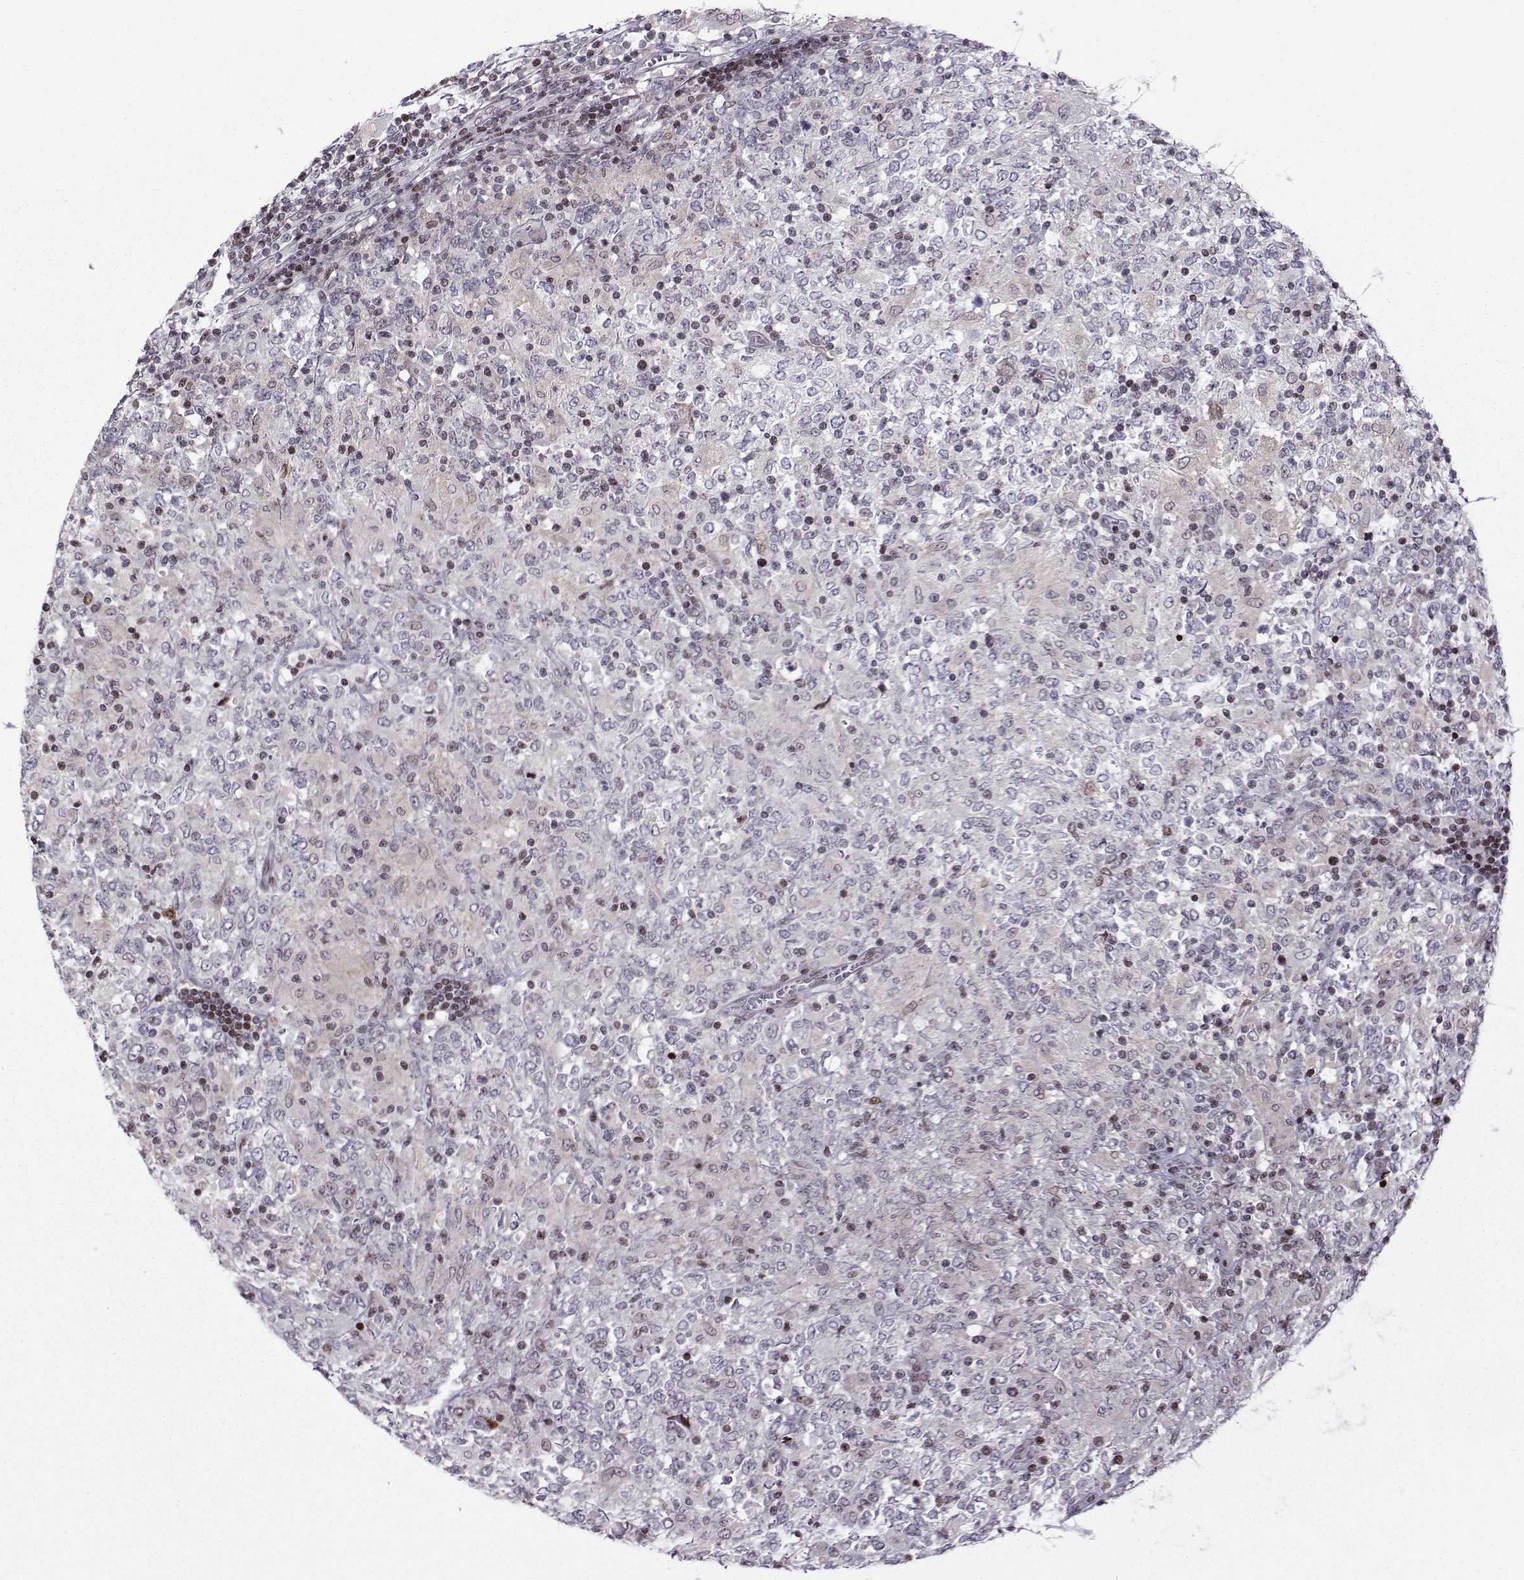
{"staining": {"intensity": "negative", "quantity": "none", "location": "none"}, "tissue": "lymphoma", "cell_type": "Tumor cells", "image_type": "cancer", "snomed": [{"axis": "morphology", "description": "Malignant lymphoma, non-Hodgkin's type, High grade"}, {"axis": "topography", "description": "Lymph node"}], "caption": "High power microscopy image of an immunohistochemistry photomicrograph of lymphoma, revealing no significant staining in tumor cells. Nuclei are stained in blue.", "gene": "ZNF19", "patient": {"sex": "female", "age": 84}}